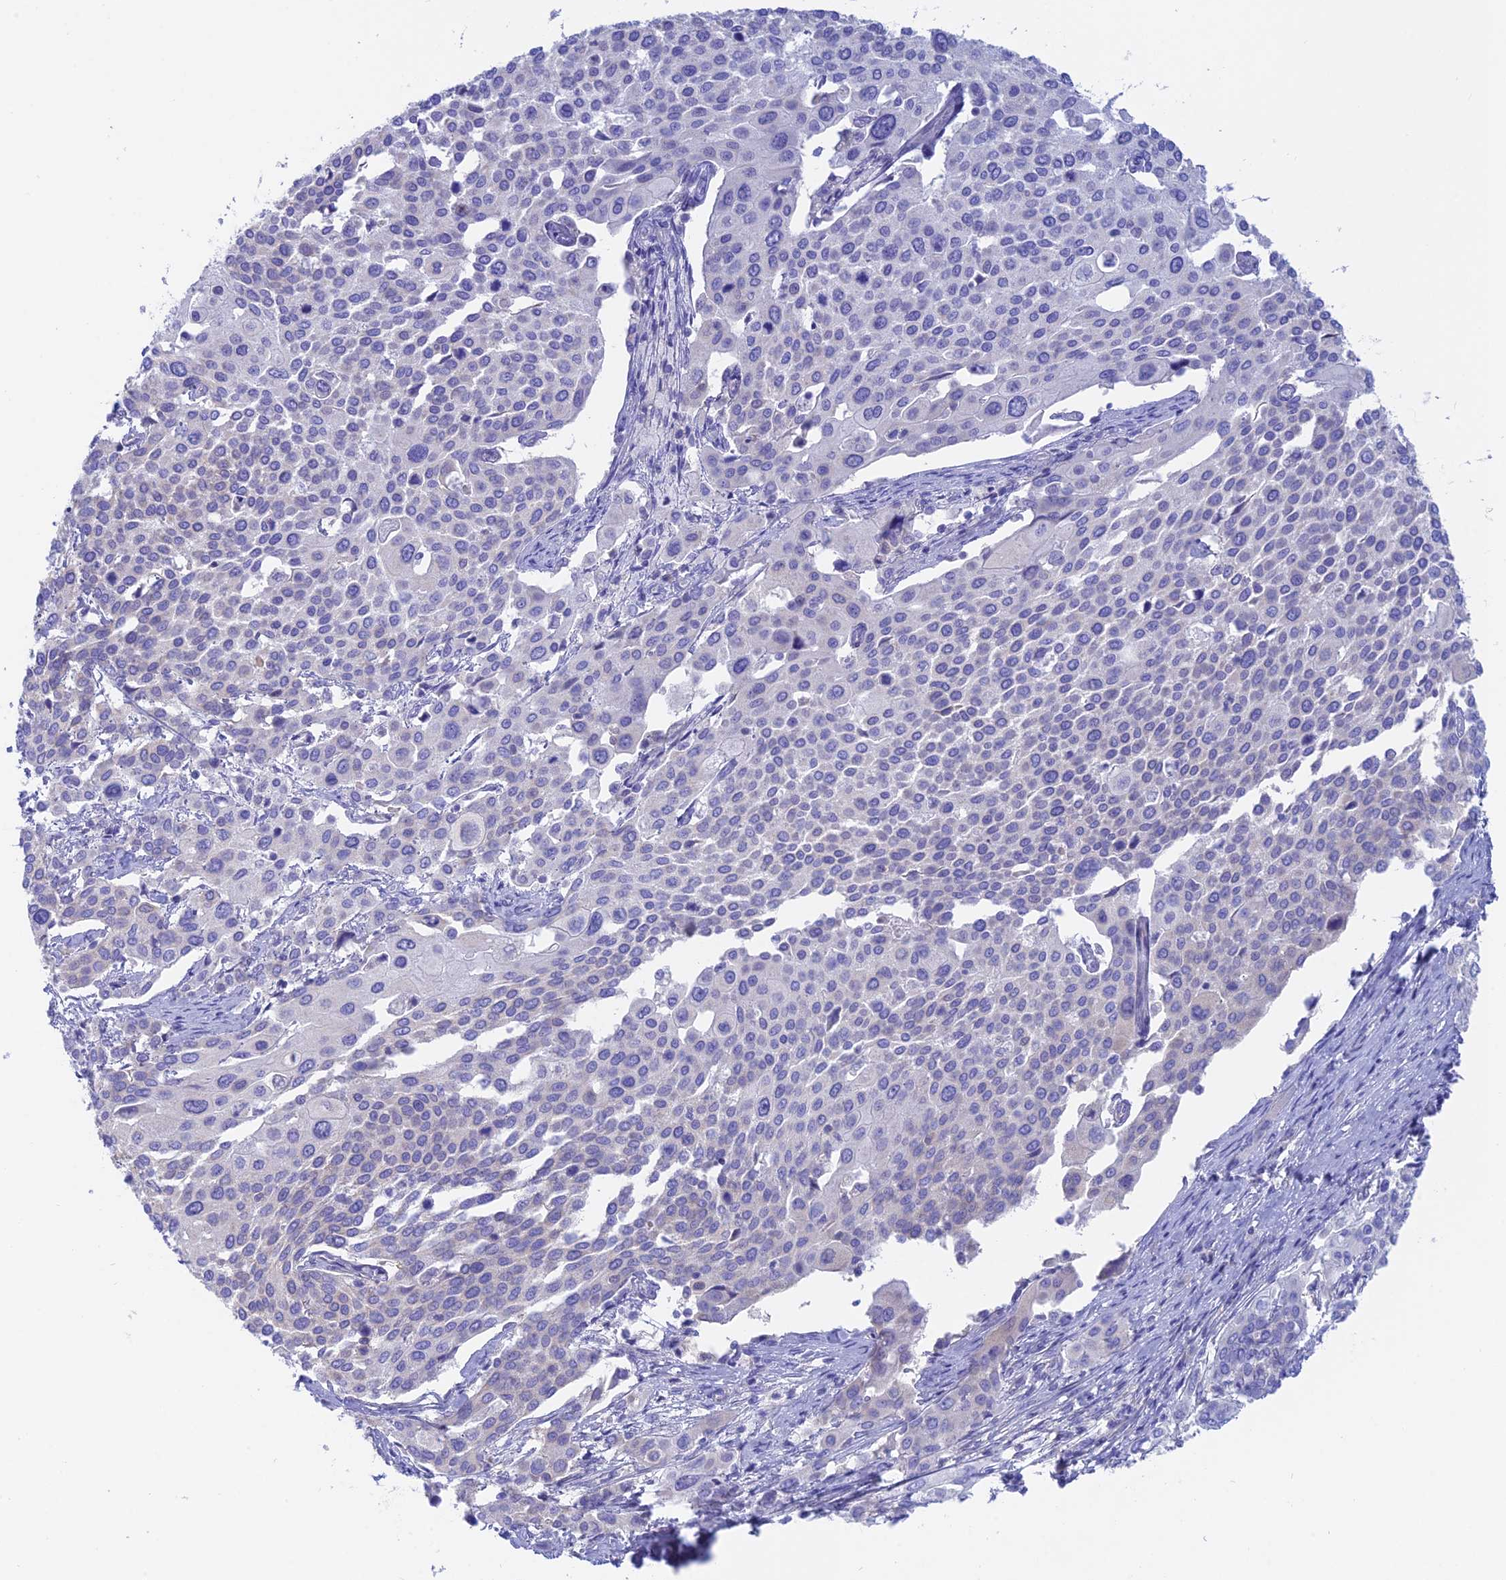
{"staining": {"intensity": "weak", "quantity": "<25%", "location": "cytoplasmic/membranous"}, "tissue": "cervical cancer", "cell_type": "Tumor cells", "image_type": "cancer", "snomed": [{"axis": "morphology", "description": "Squamous cell carcinoma, NOS"}, {"axis": "topography", "description": "Cervix"}], "caption": "Tumor cells show no significant protein positivity in cervical squamous cell carcinoma.", "gene": "LZTFL1", "patient": {"sex": "female", "age": 44}}